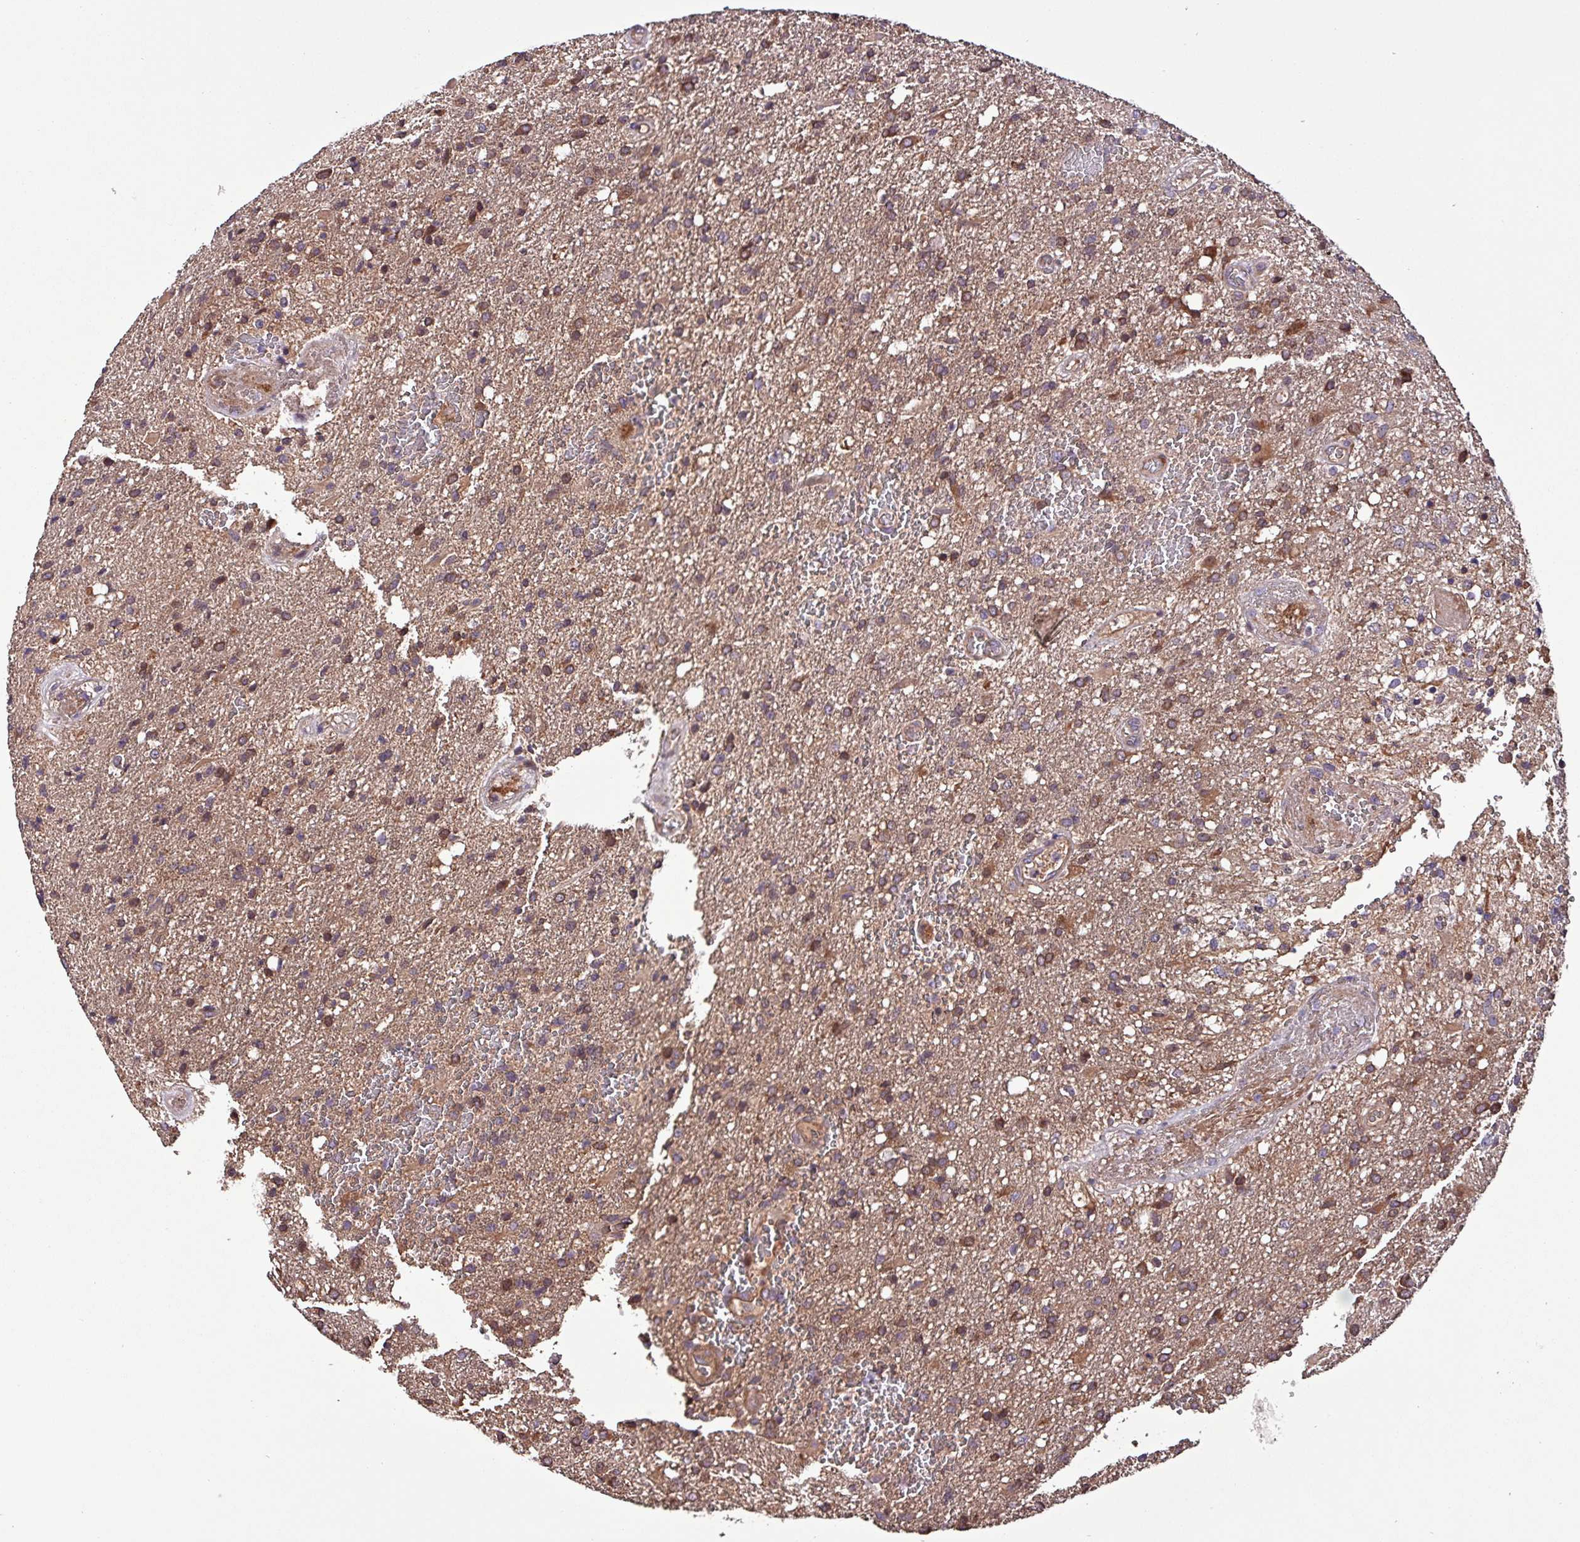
{"staining": {"intensity": "moderate", "quantity": ">75%", "location": "cytoplasmic/membranous"}, "tissue": "glioma", "cell_type": "Tumor cells", "image_type": "cancer", "snomed": [{"axis": "morphology", "description": "Glioma, malignant, High grade"}, {"axis": "topography", "description": "Brain"}], "caption": "Human glioma stained with a brown dye displays moderate cytoplasmic/membranous positive staining in about >75% of tumor cells.", "gene": "PAFAH1B2", "patient": {"sex": "female", "age": 74}}